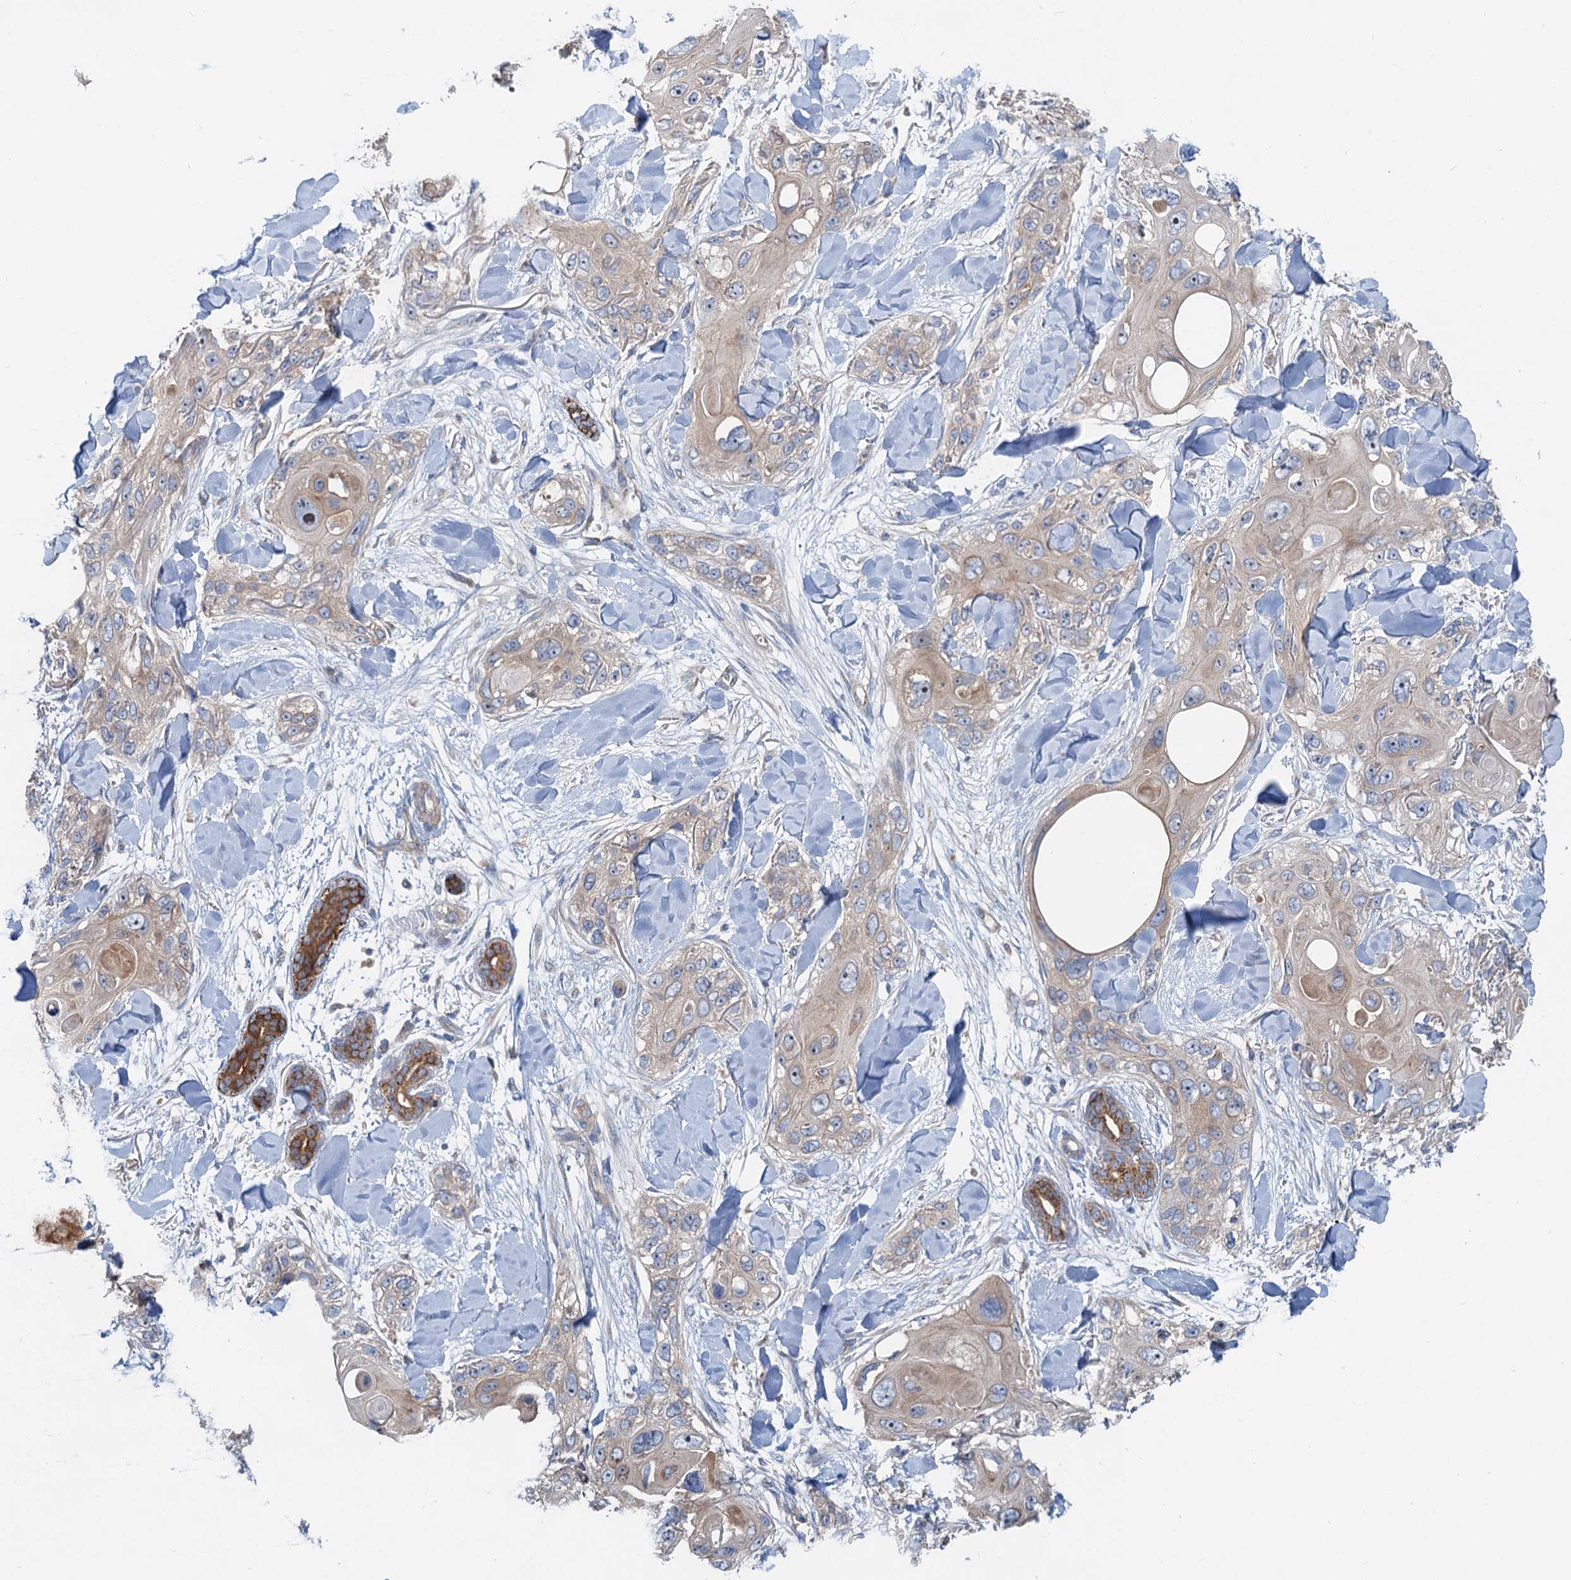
{"staining": {"intensity": "weak", "quantity": "25%-75%", "location": "cytoplasmic/membranous"}, "tissue": "skin cancer", "cell_type": "Tumor cells", "image_type": "cancer", "snomed": [{"axis": "morphology", "description": "Normal tissue, NOS"}, {"axis": "morphology", "description": "Squamous cell carcinoma, NOS"}, {"axis": "topography", "description": "Skin"}], "caption": "Skin cancer stained for a protein (brown) demonstrates weak cytoplasmic/membranous positive positivity in about 25%-75% of tumor cells.", "gene": "ANKRD26", "patient": {"sex": "male", "age": 72}}